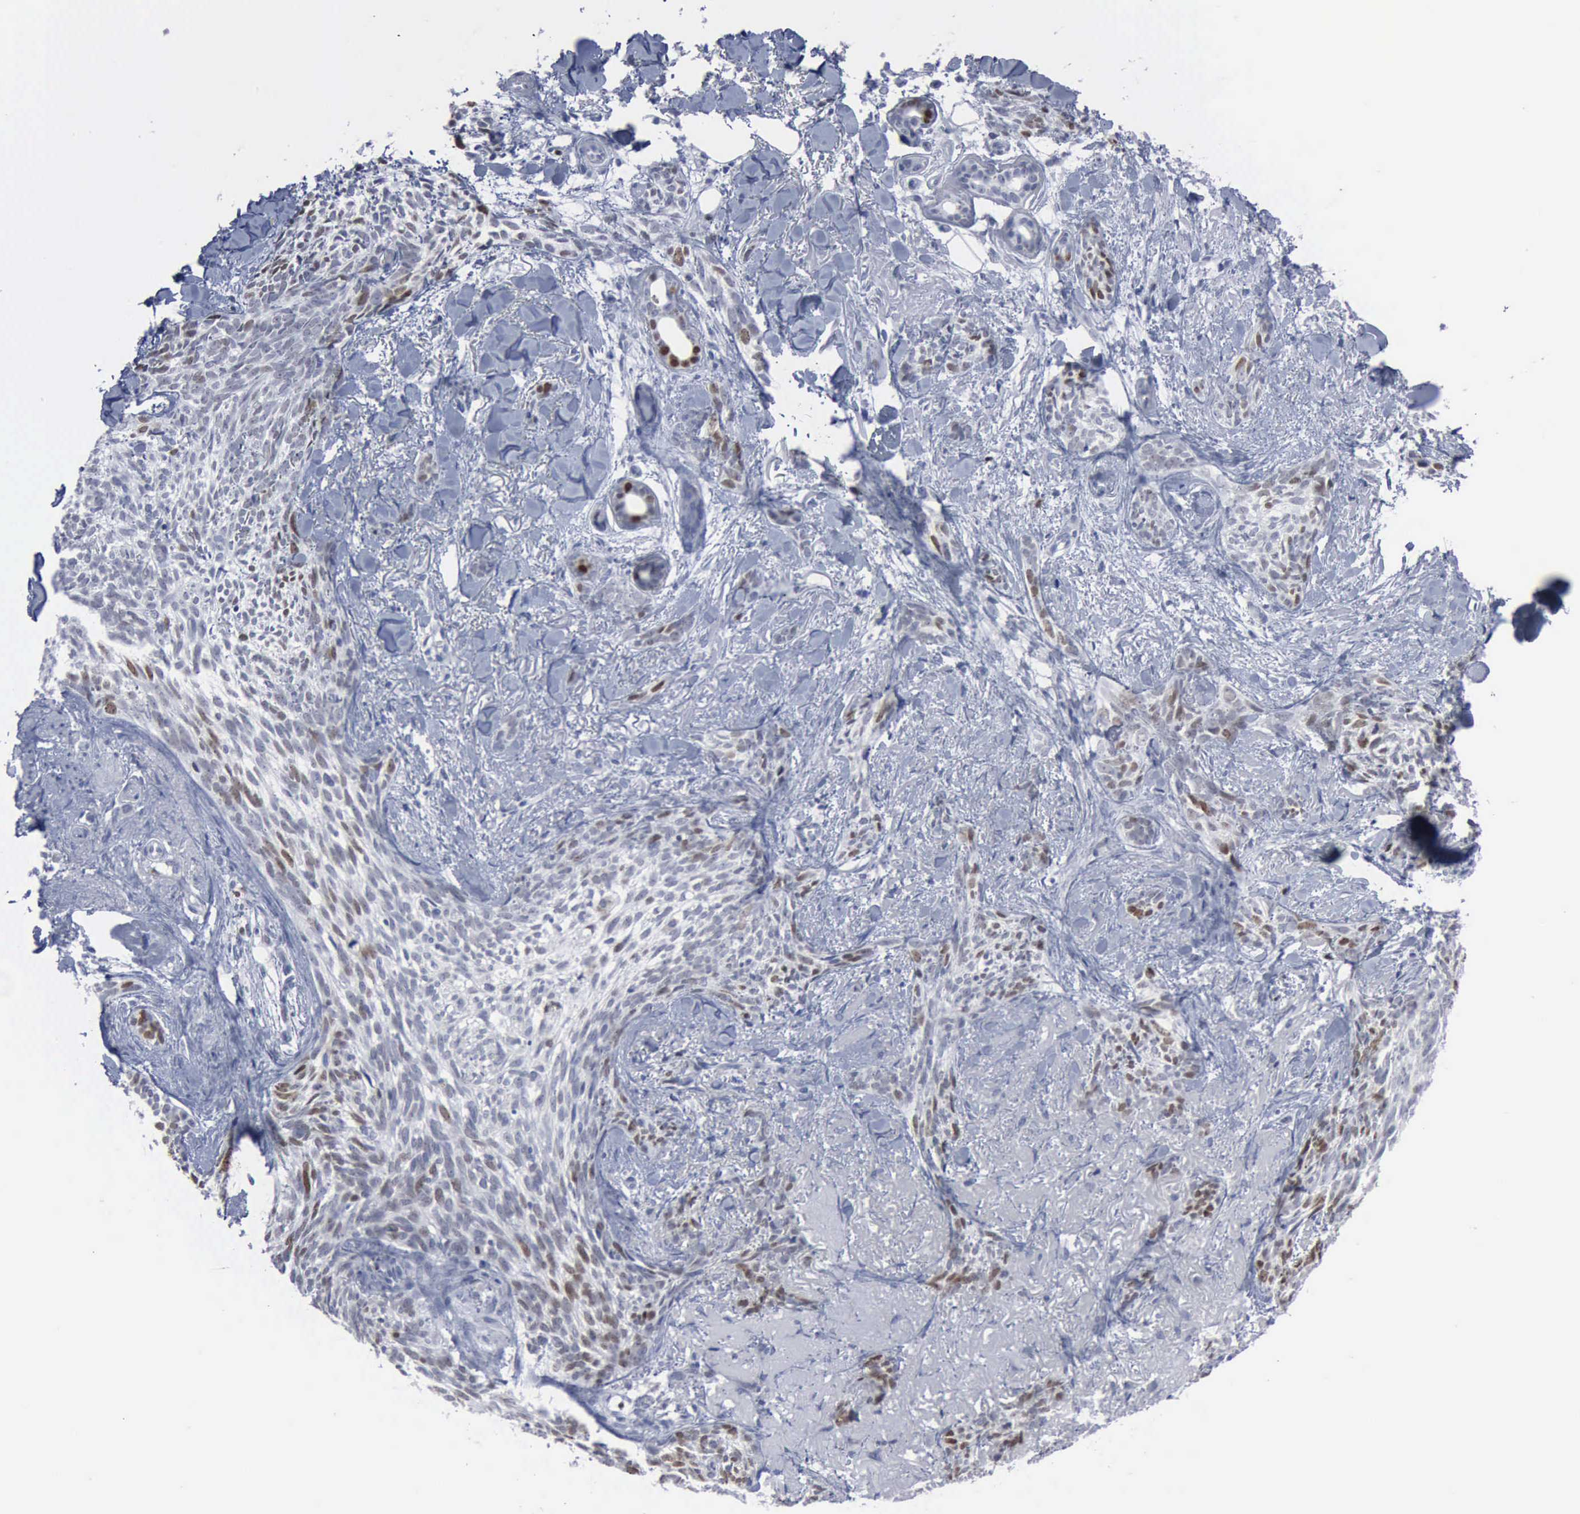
{"staining": {"intensity": "moderate", "quantity": "<25%", "location": "nuclear"}, "tissue": "skin cancer", "cell_type": "Tumor cells", "image_type": "cancer", "snomed": [{"axis": "morphology", "description": "Basal cell carcinoma"}, {"axis": "topography", "description": "Skin"}], "caption": "IHC histopathology image of neoplastic tissue: human basal cell carcinoma (skin) stained using immunohistochemistry reveals low levels of moderate protein expression localized specifically in the nuclear of tumor cells, appearing as a nuclear brown color.", "gene": "MCM5", "patient": {"sex": "female", "age": 81}}